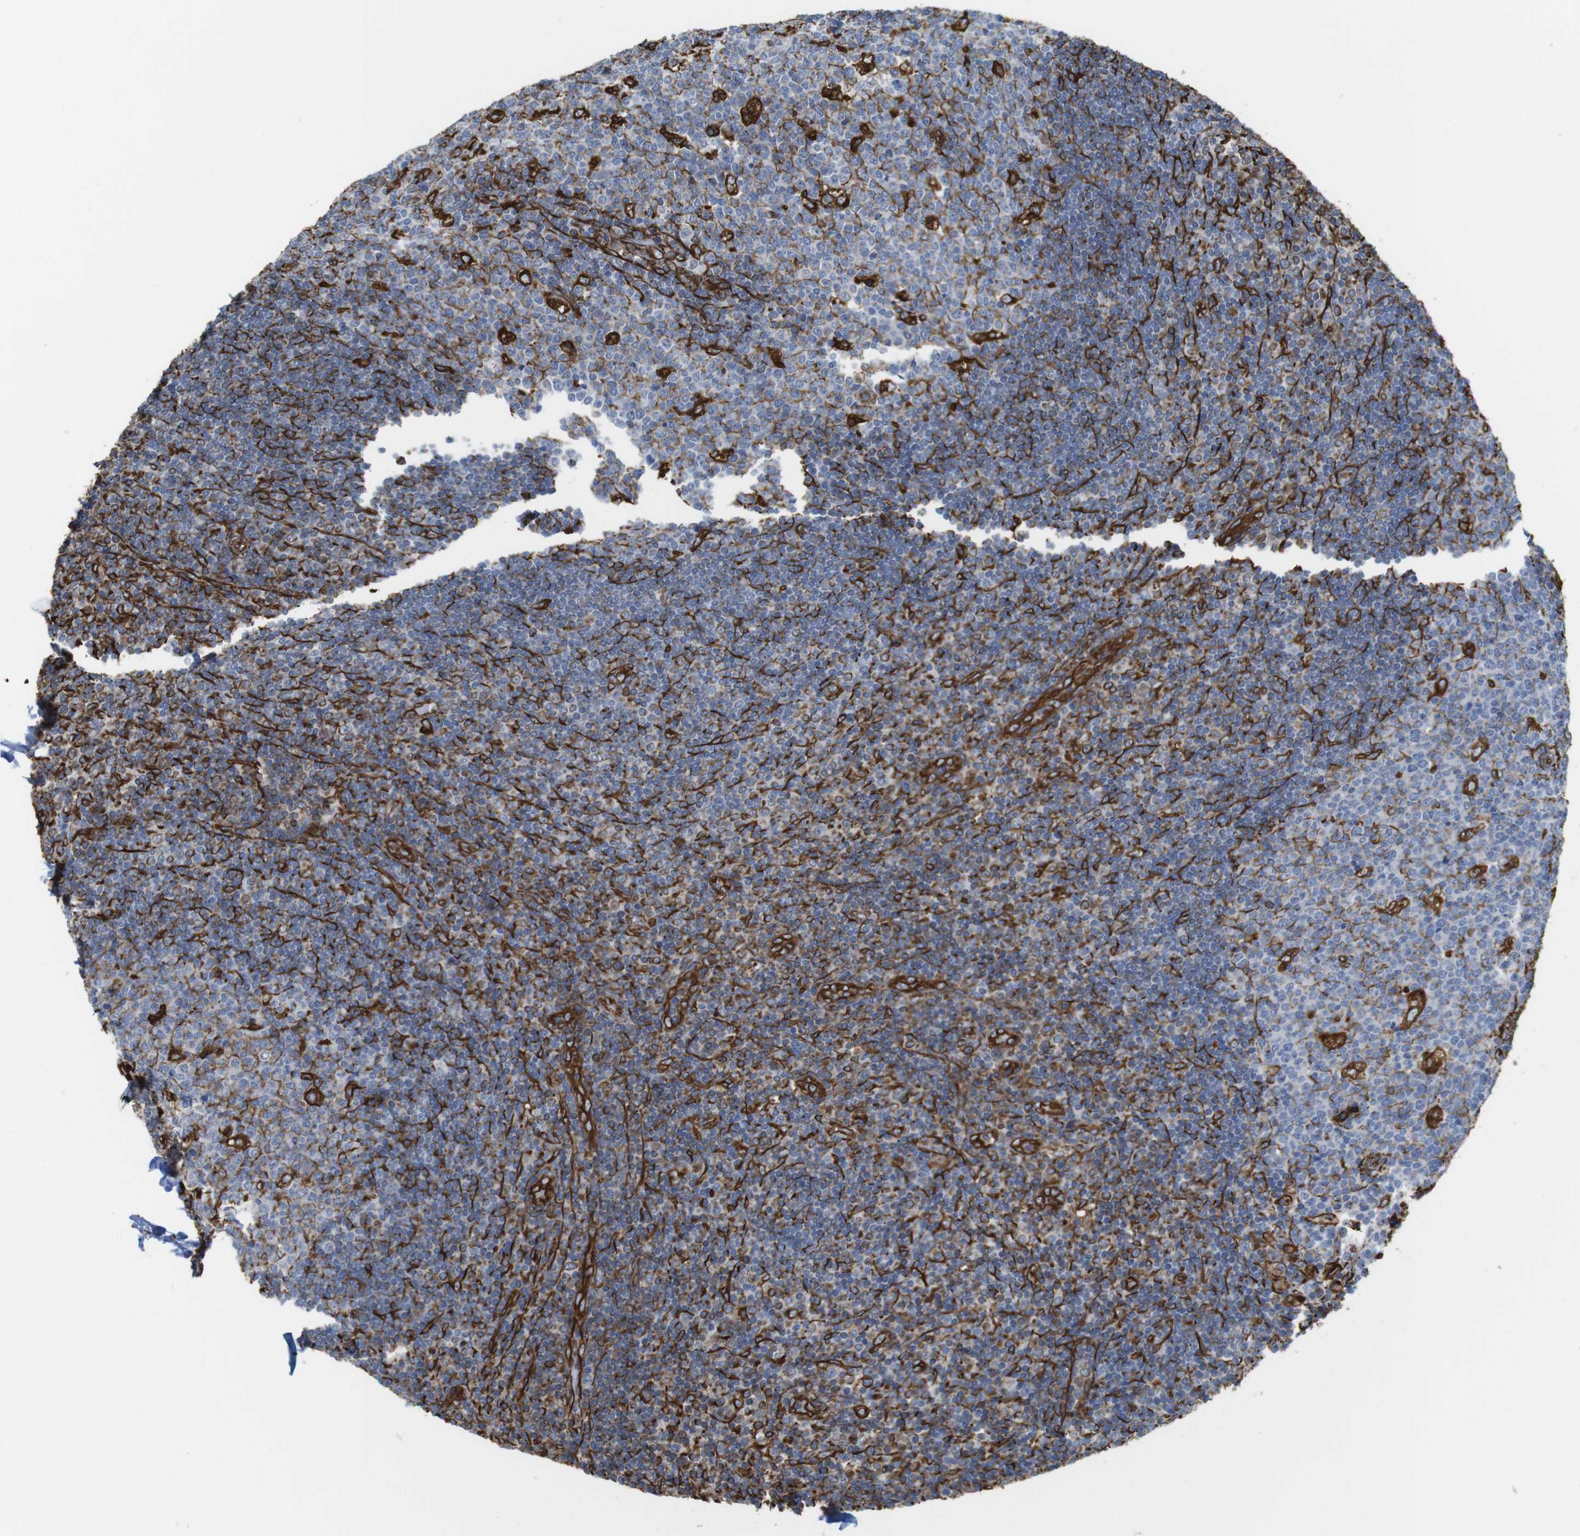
{"staining": {"intensity": "strong", "quantity": "<25%", "location": "cytoplasmic/membranous"}, "tissue": "lymph node", "cell_type": "Germinal center cells", "image_type": "normal", "snomed": [{"axis": "morphology", "description": "Normal tissue, NOS"}, {"axis": "topography", "description": "Lymph node"}, {"axis": "topography", "description": "Salivary gland"}], "caption": "Immunohistochemical staining of benign lymph node shows medium levels of strong cytoplasmic/membranous positivity in approximately <25% of germinal center cells.", "gene": "RALGPS1", "patient": {"sex": "male", "age": 8}}